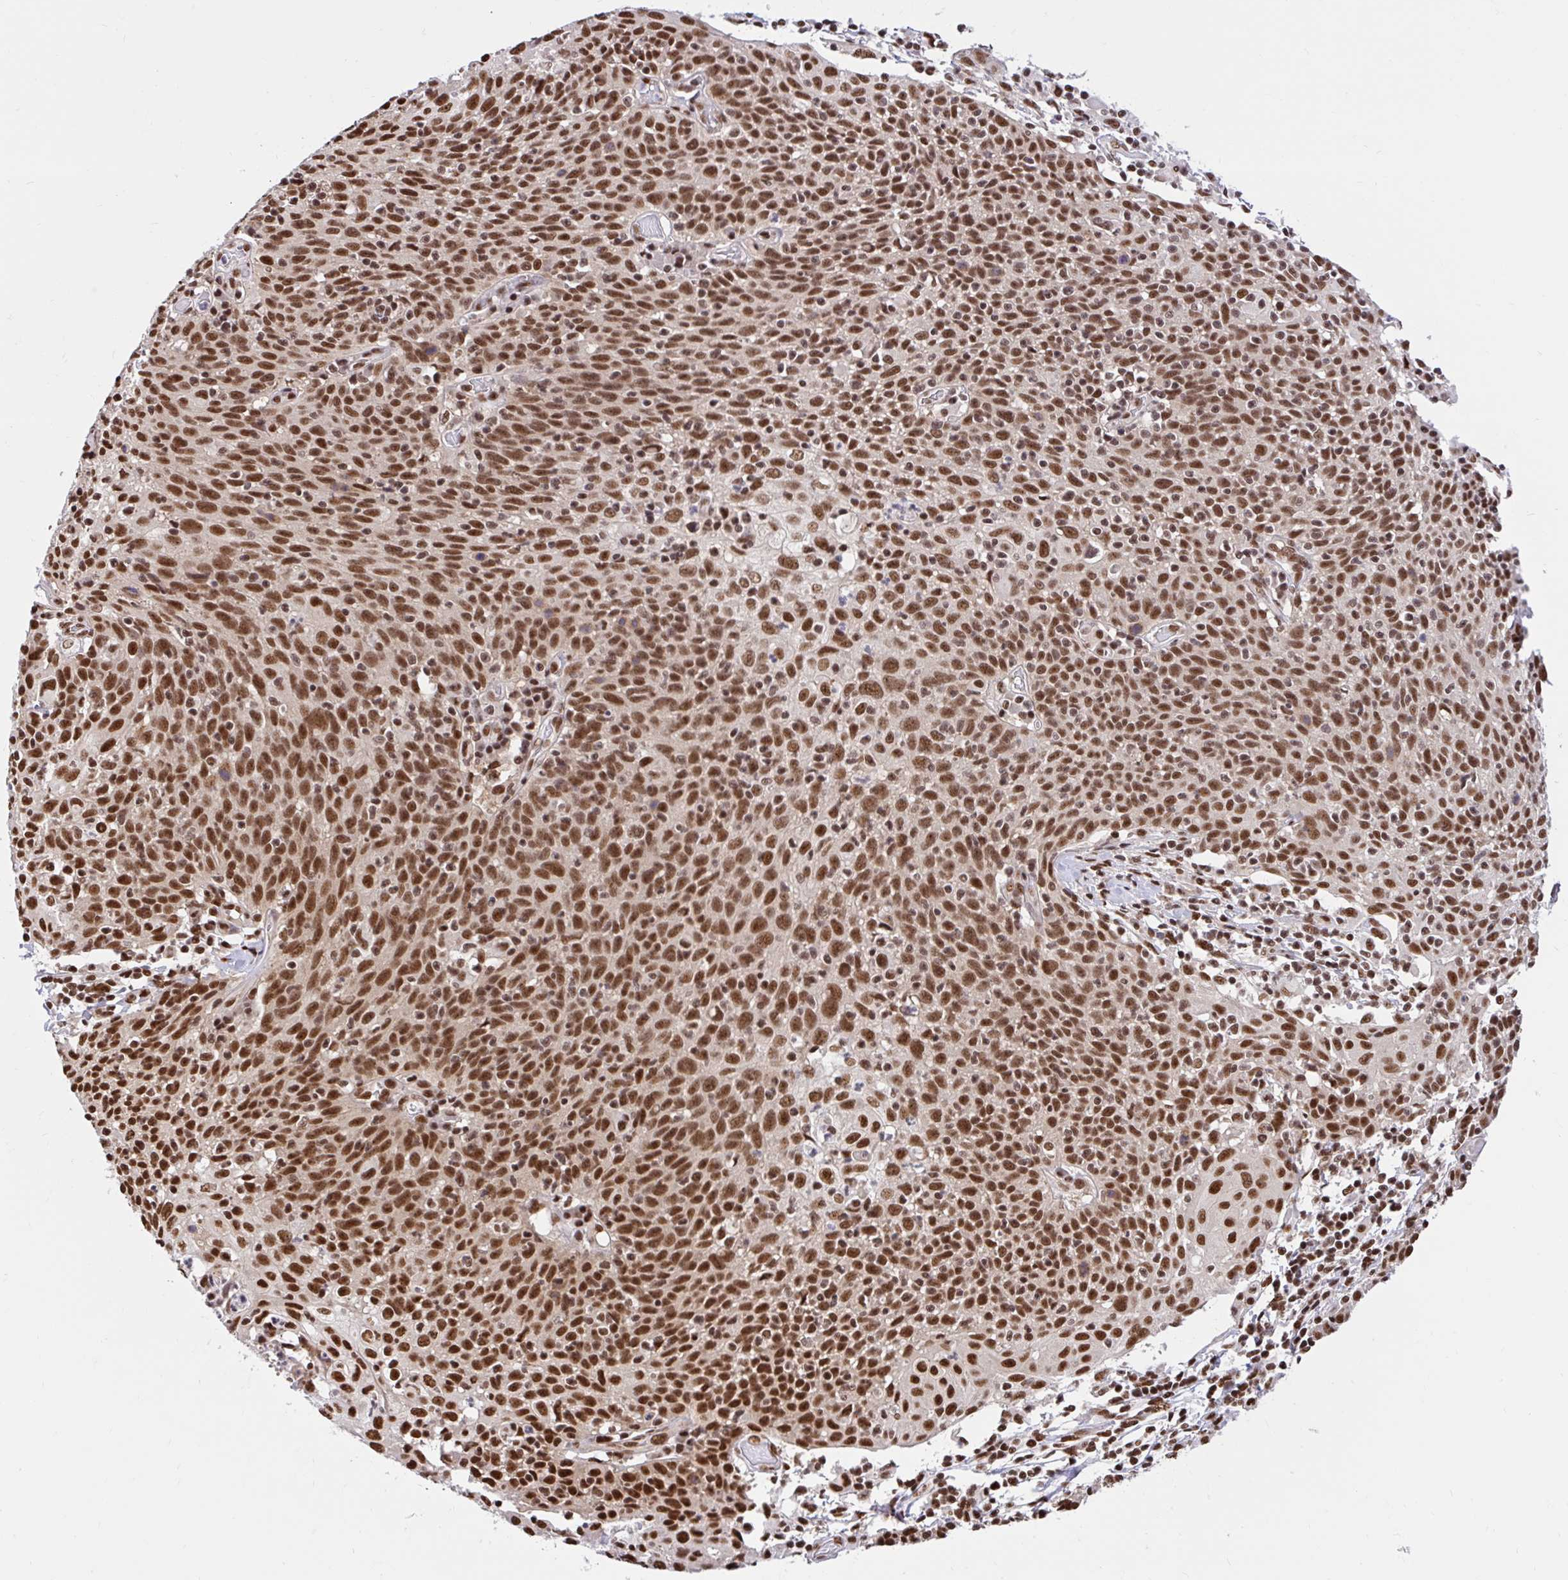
{"staining": {"intensity": "moderate", "quantity": ">75%", "location": "nuclear"}, "tissue": "cervical cancer", "cell_type": "Tumor cells", "image_type": "cancer", "snomed": [{"axis": "morphology", "description": "Squamous cell carcinoma, NOS"}, {"axis": "topography", "description": "Cervix"}], "caption": "This image displays squamous cell carcinoma (cervical) stained with immunohistochemistry to label a protein in brown. The nuclear of tumor cells show moderate positivity for the protein. Nuclei are counter-stained blue.", "gene": "ABCA9", "patient": {"sex": "female", "age": 52}}